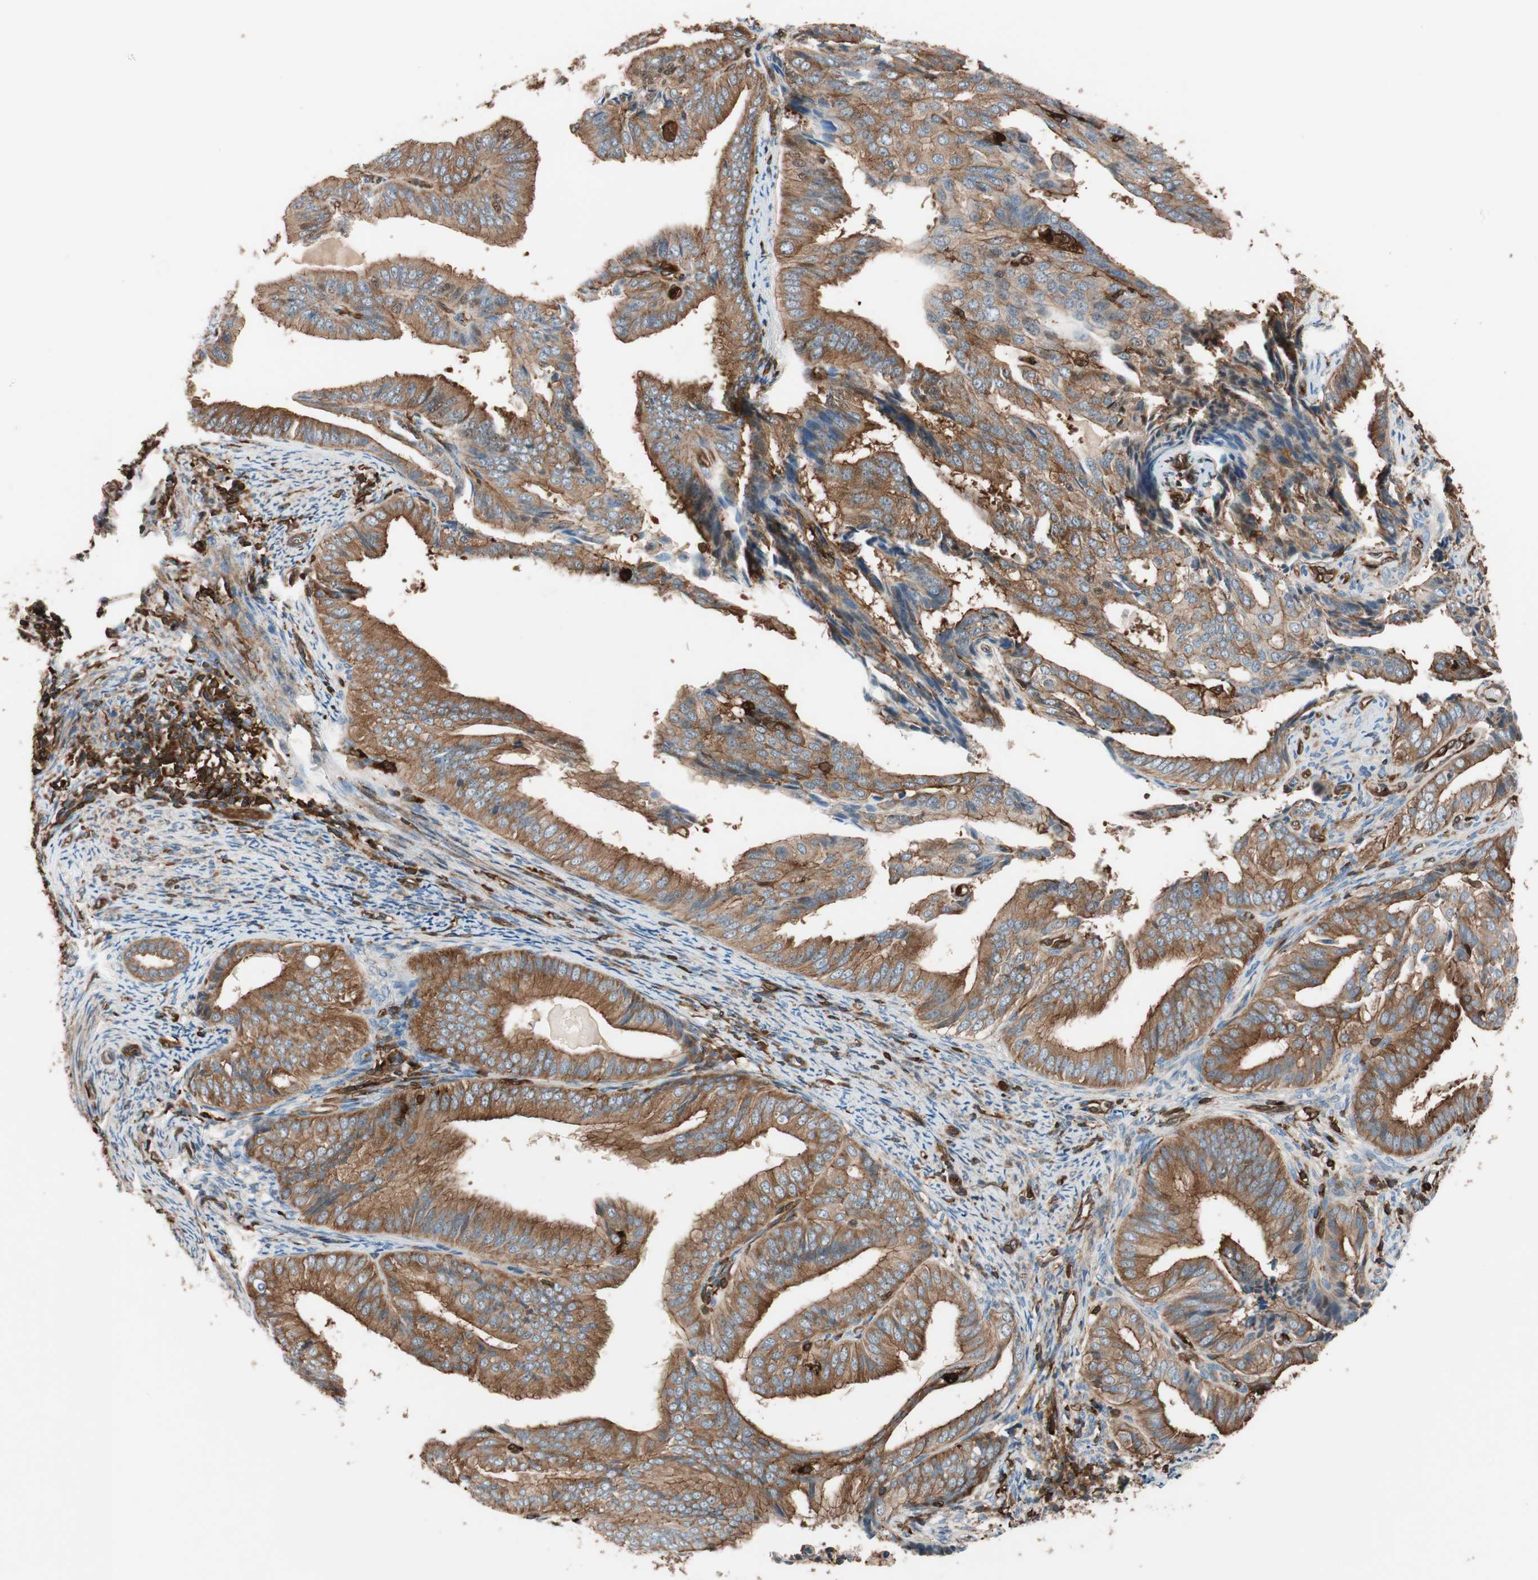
{"staining": {"intensity": "strong", "quantity": ">75%", "location": "cytoplasmic/membranous"}, "tissue": "endometrial cancer", "cell_type": "Tumor cells", "image_type": "cancer", "snomed": [{"axis": "morphology", "description": "Adenocarcinoma, NOS"}, {"axis": "topography", "description": "Endometrium"}], "caption": "Adenocarcinoma (endometrial) was stained to show a protein in brown. There is high levels of strong cytoplasmic/membranous staining in about >75% of tumor cells.", "gene": "VASP", "patient": {"sex": "female", "age": 58}}